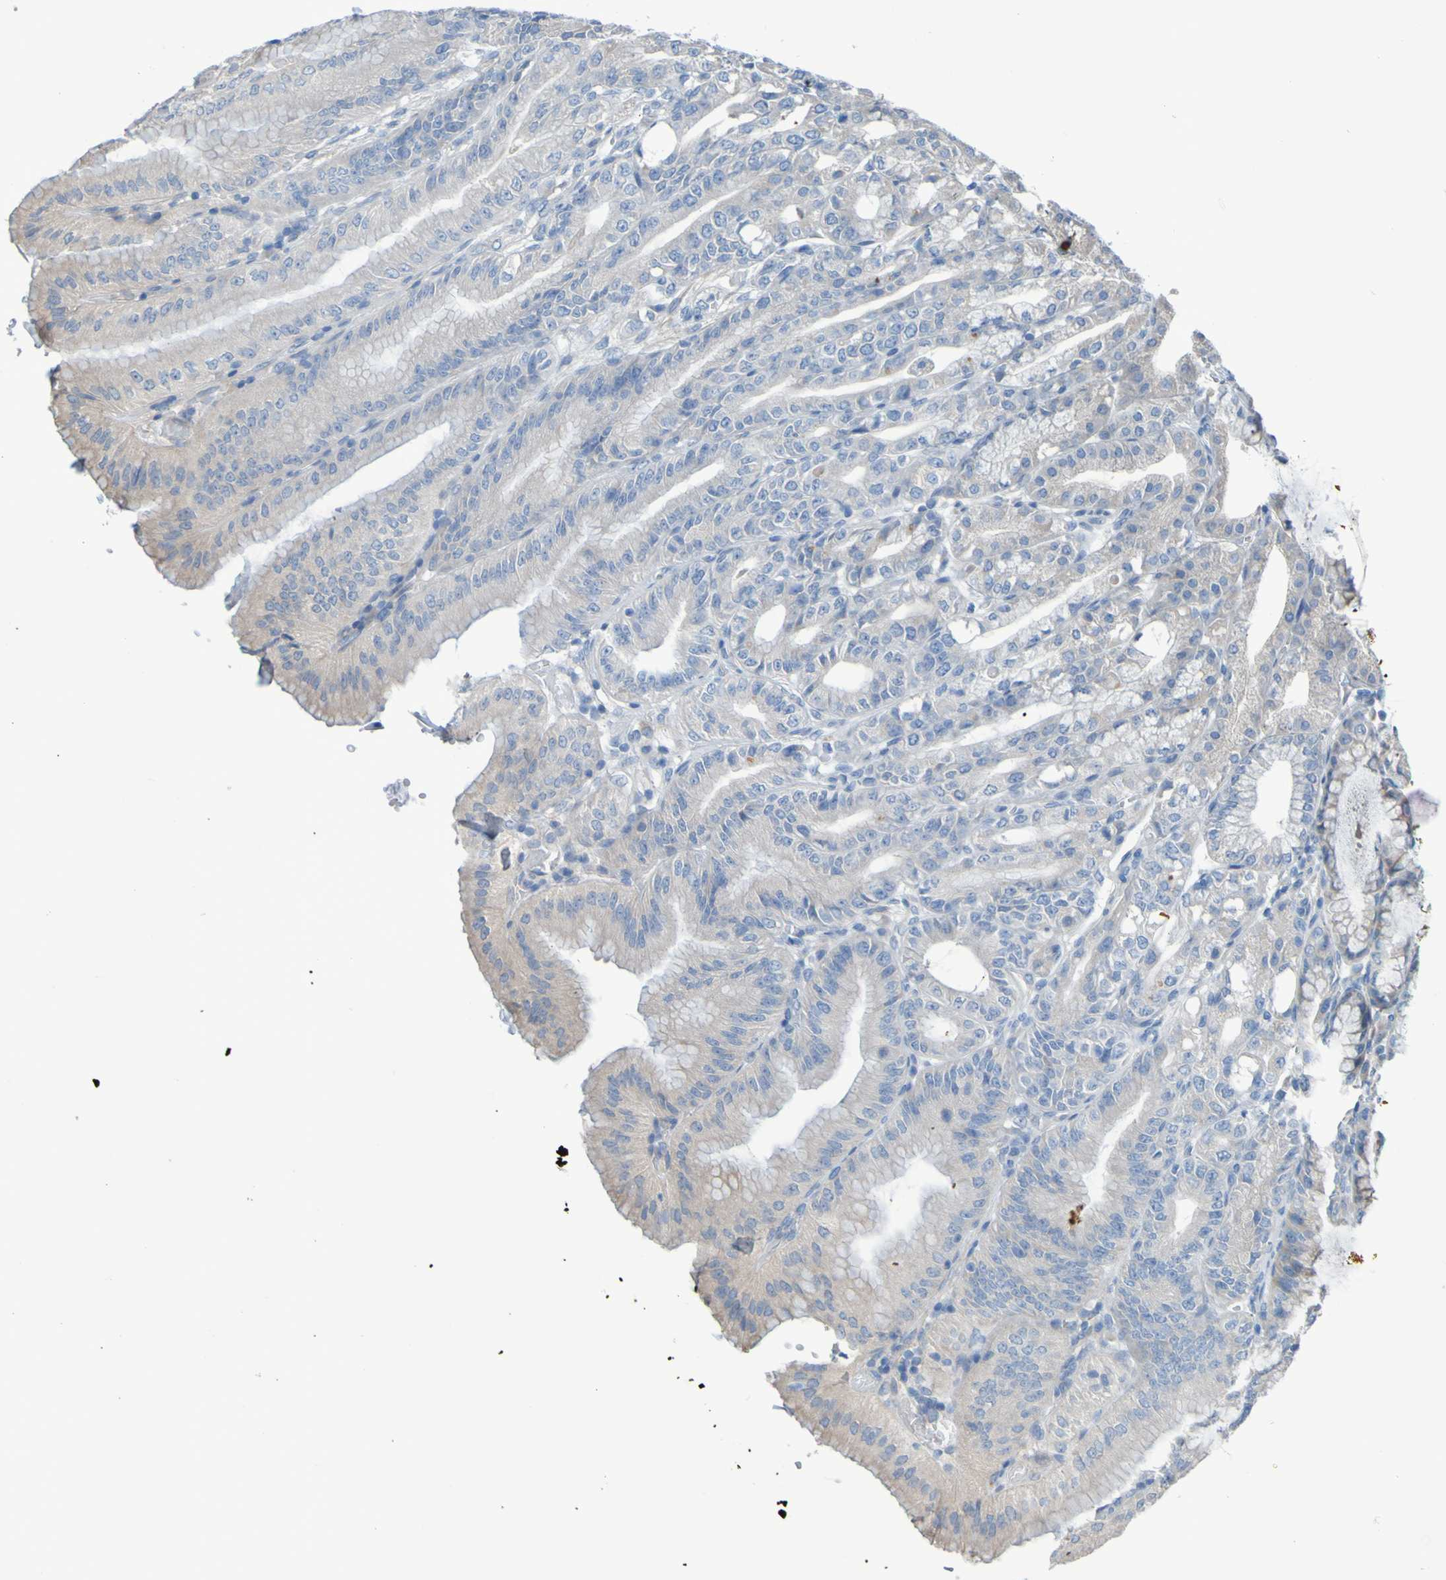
{"staining": {"intensity": "weak", "quantity": "25%-75%", "location": "cytoplasmic/membranous"}, "tissue": "stomach", "cell_type": "Glandular cells", "image_type": "normal", "snomed": [{"axis": "morphology", "description": "Normal tissue, NOS"}, {"axis": "topography", "description": "Stomach, lower"}], "caption": "Protein analysis of benign stomach displays weak cytoplasmic/membranous staining in approximately 25%-75% of glandular cells.", "gene": "NPRL3", "patient": {"sex": "male", "age": 71}}